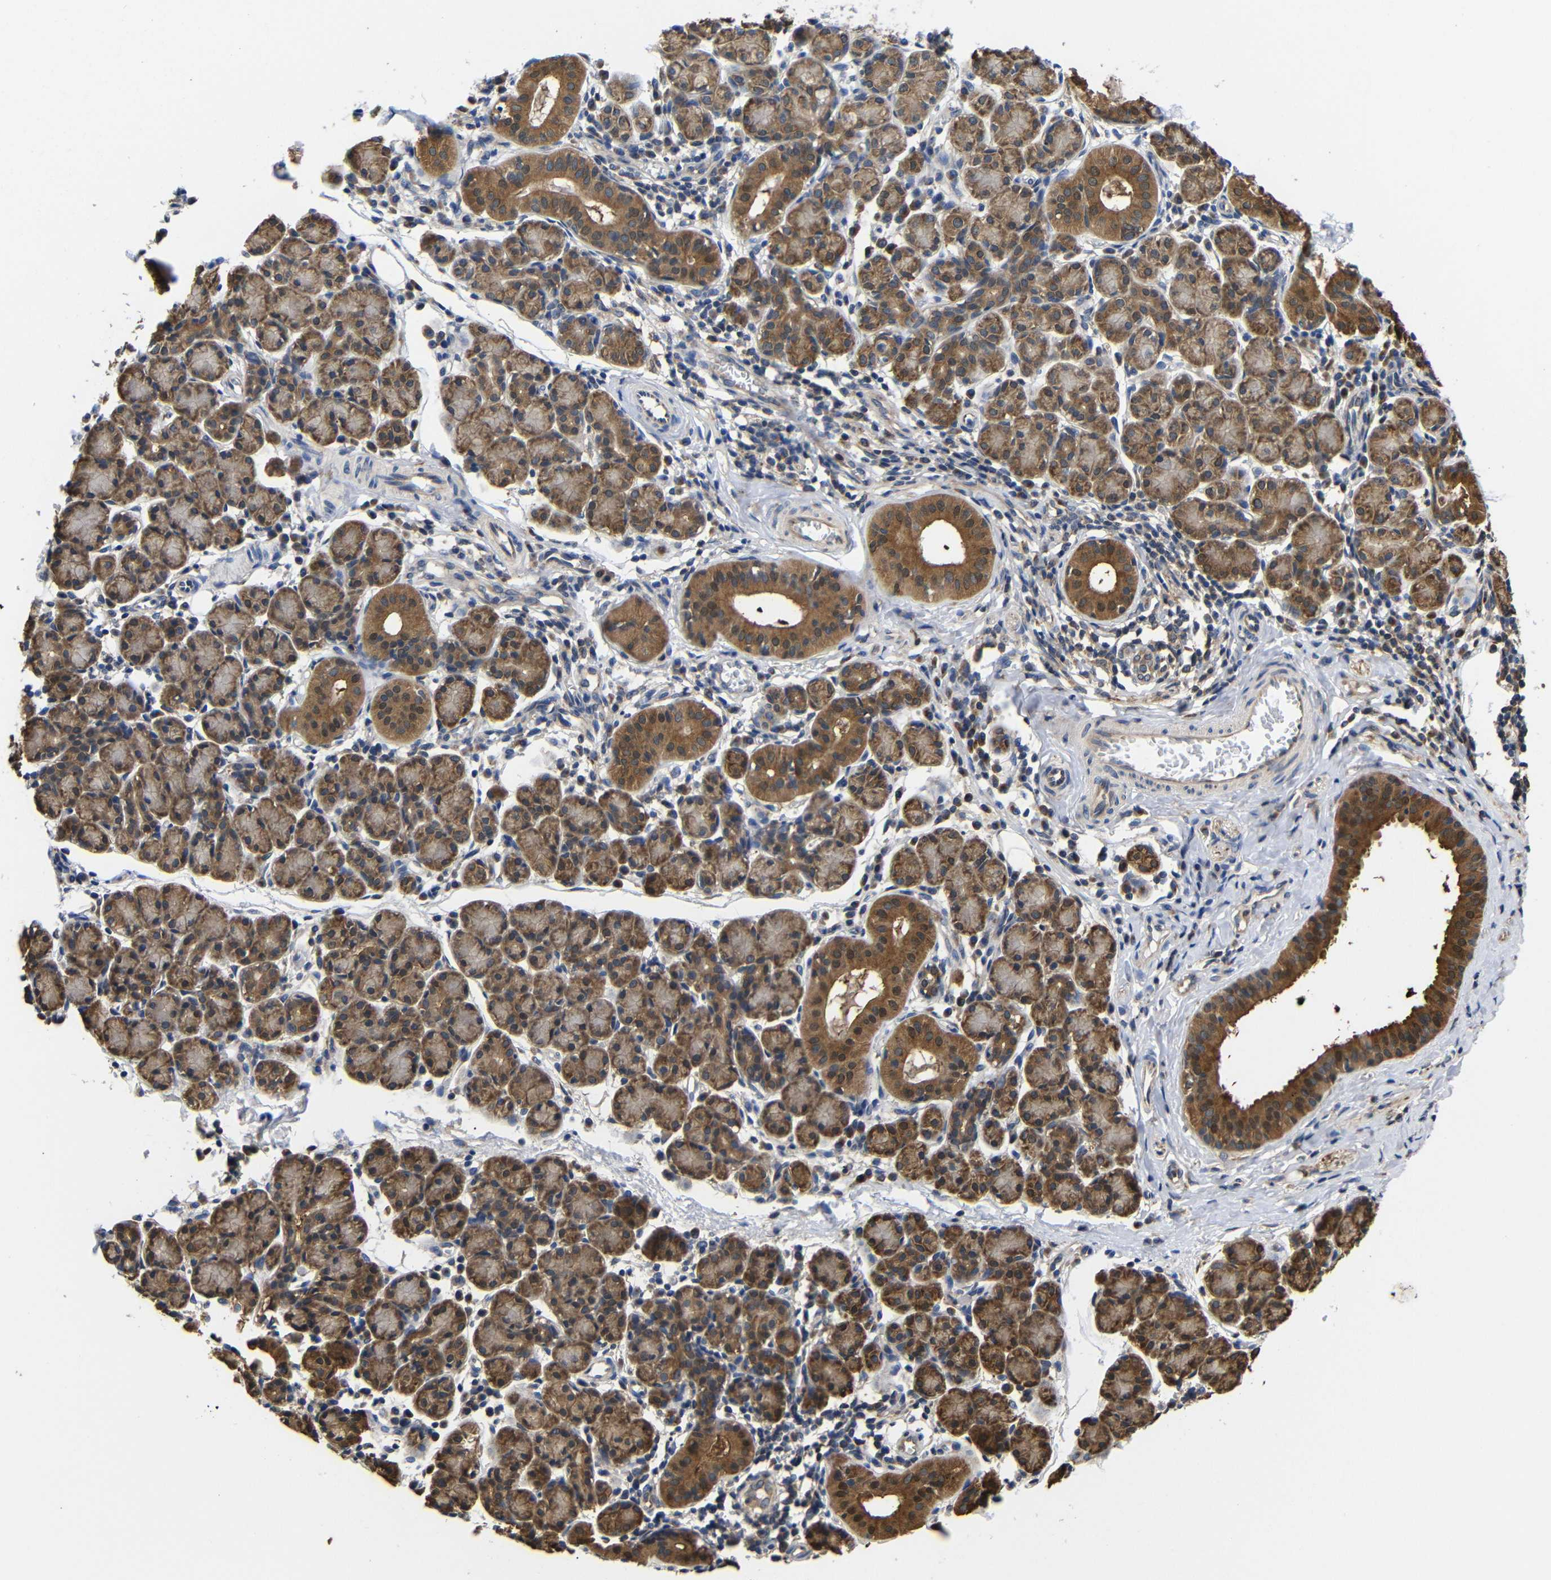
{"staining": {"intensity": "moderate", "quantity": ">75%", "location": "cytoplasmic/membranous"}, "tissue": "salivary gland", "cell_type": "Glandular cells", "image_type": "normal", "snomed": [{"axis": "morphology", "description": "Normal tissue, NOS"}, {"axis": "morphology", "description": "Inflammation, NOS"}, {"axis": "topography", "description": "Lymph node"}, {"axis": "topography", "description": "Salivary gland"}], "caption": "DAB immunohistochemical staining of benign salivary gland displays moderate cytoplasmic/membranous protein expression in about >75% of glandular cells.", "gene": "LRRCC1", "patient": {"sex": "male", "age": 3}}